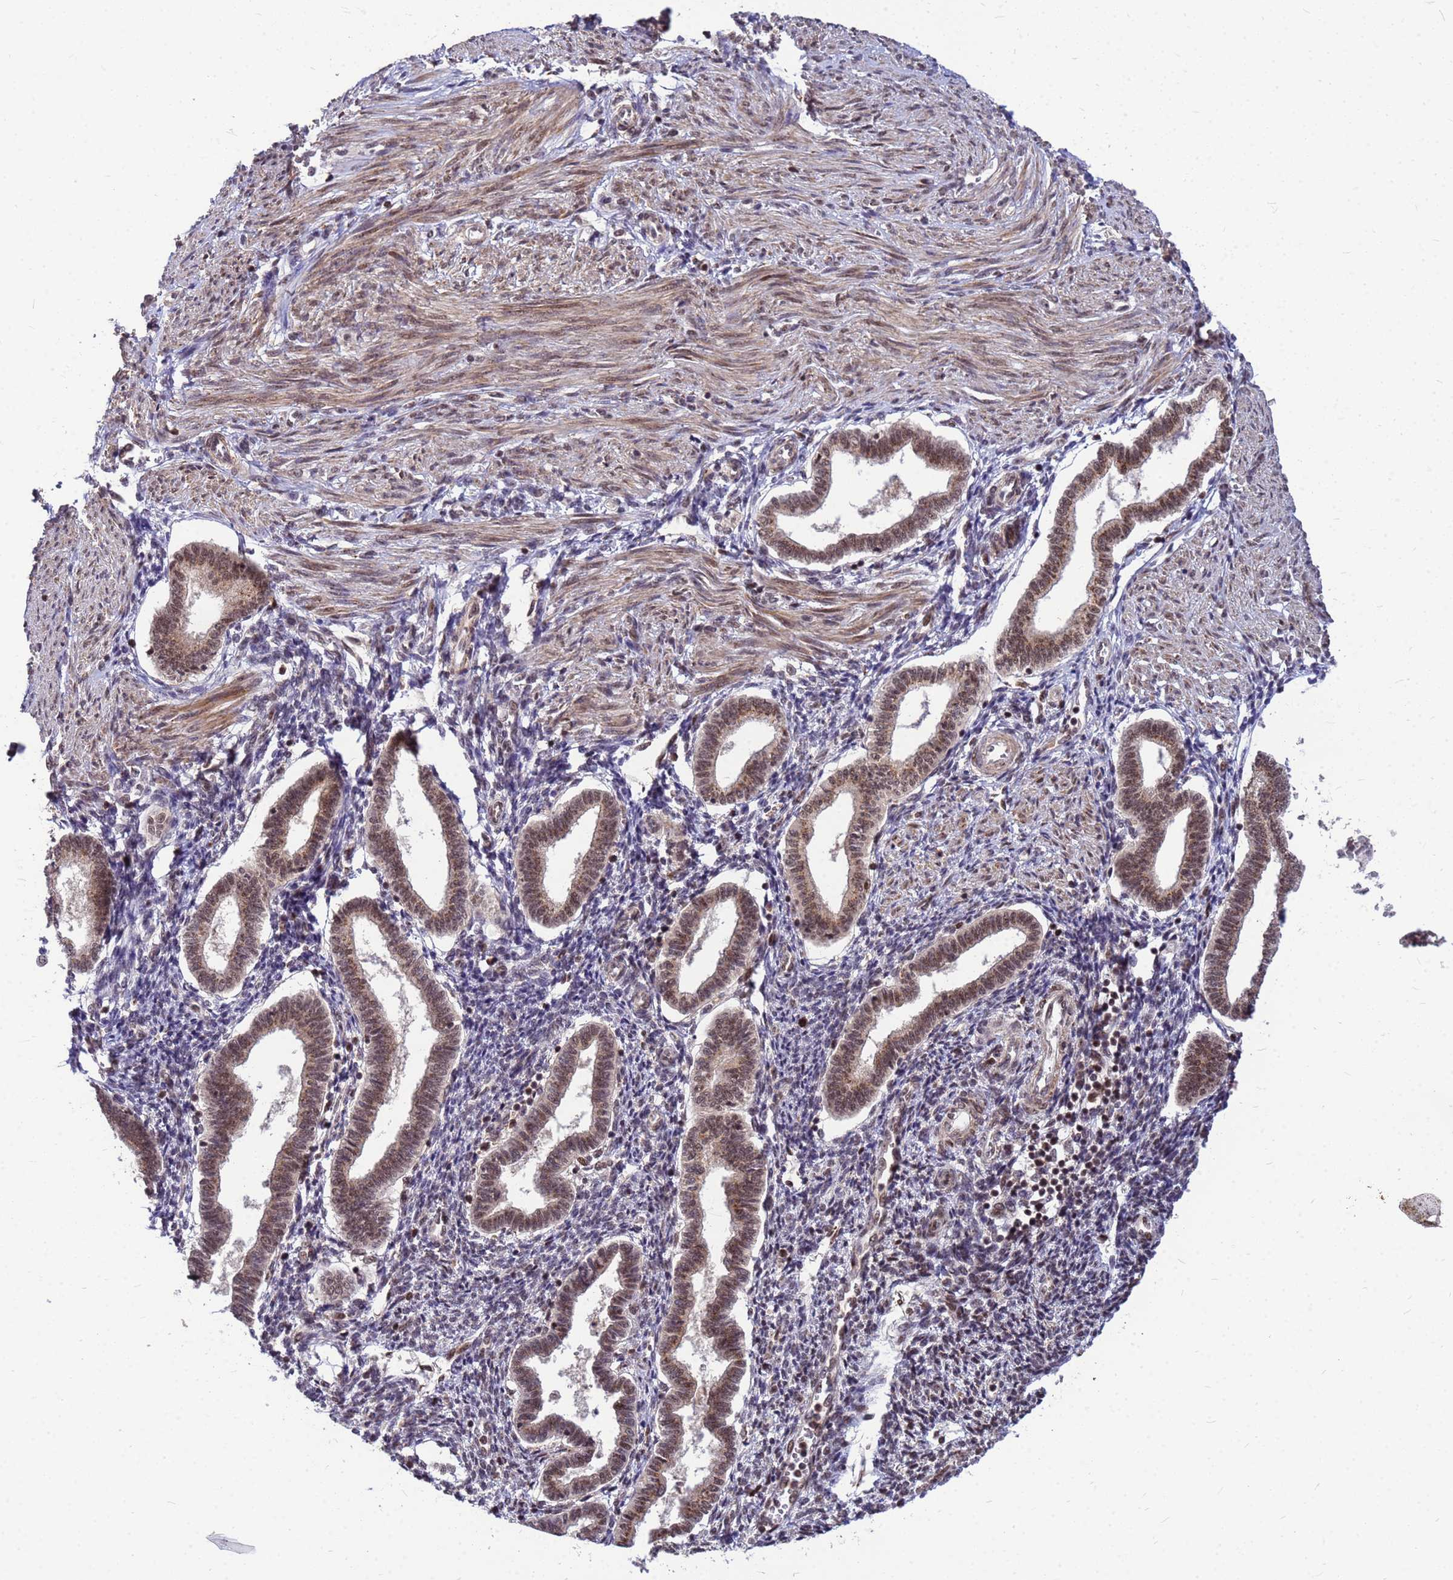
{"staining": {"intensity": "strong", "quantity": "<25%", "location": "nuclear"}, "tissue": "endometrium", "cell_type": "Cells in endometrial stroma", "image_type": "normal", "snomed": [{"axis": "morphology", "description": "Normal tissue, NOS"}, {"axis": "topography", "description": "Endometrium"}], "caption": "Protein analysis of unremarkable endometrium shows strong nuclear positivity in about <25% of cells in endometrial stroma.", "gene": "NCBP2", "patient": {"sex": "female", "age": 24}}